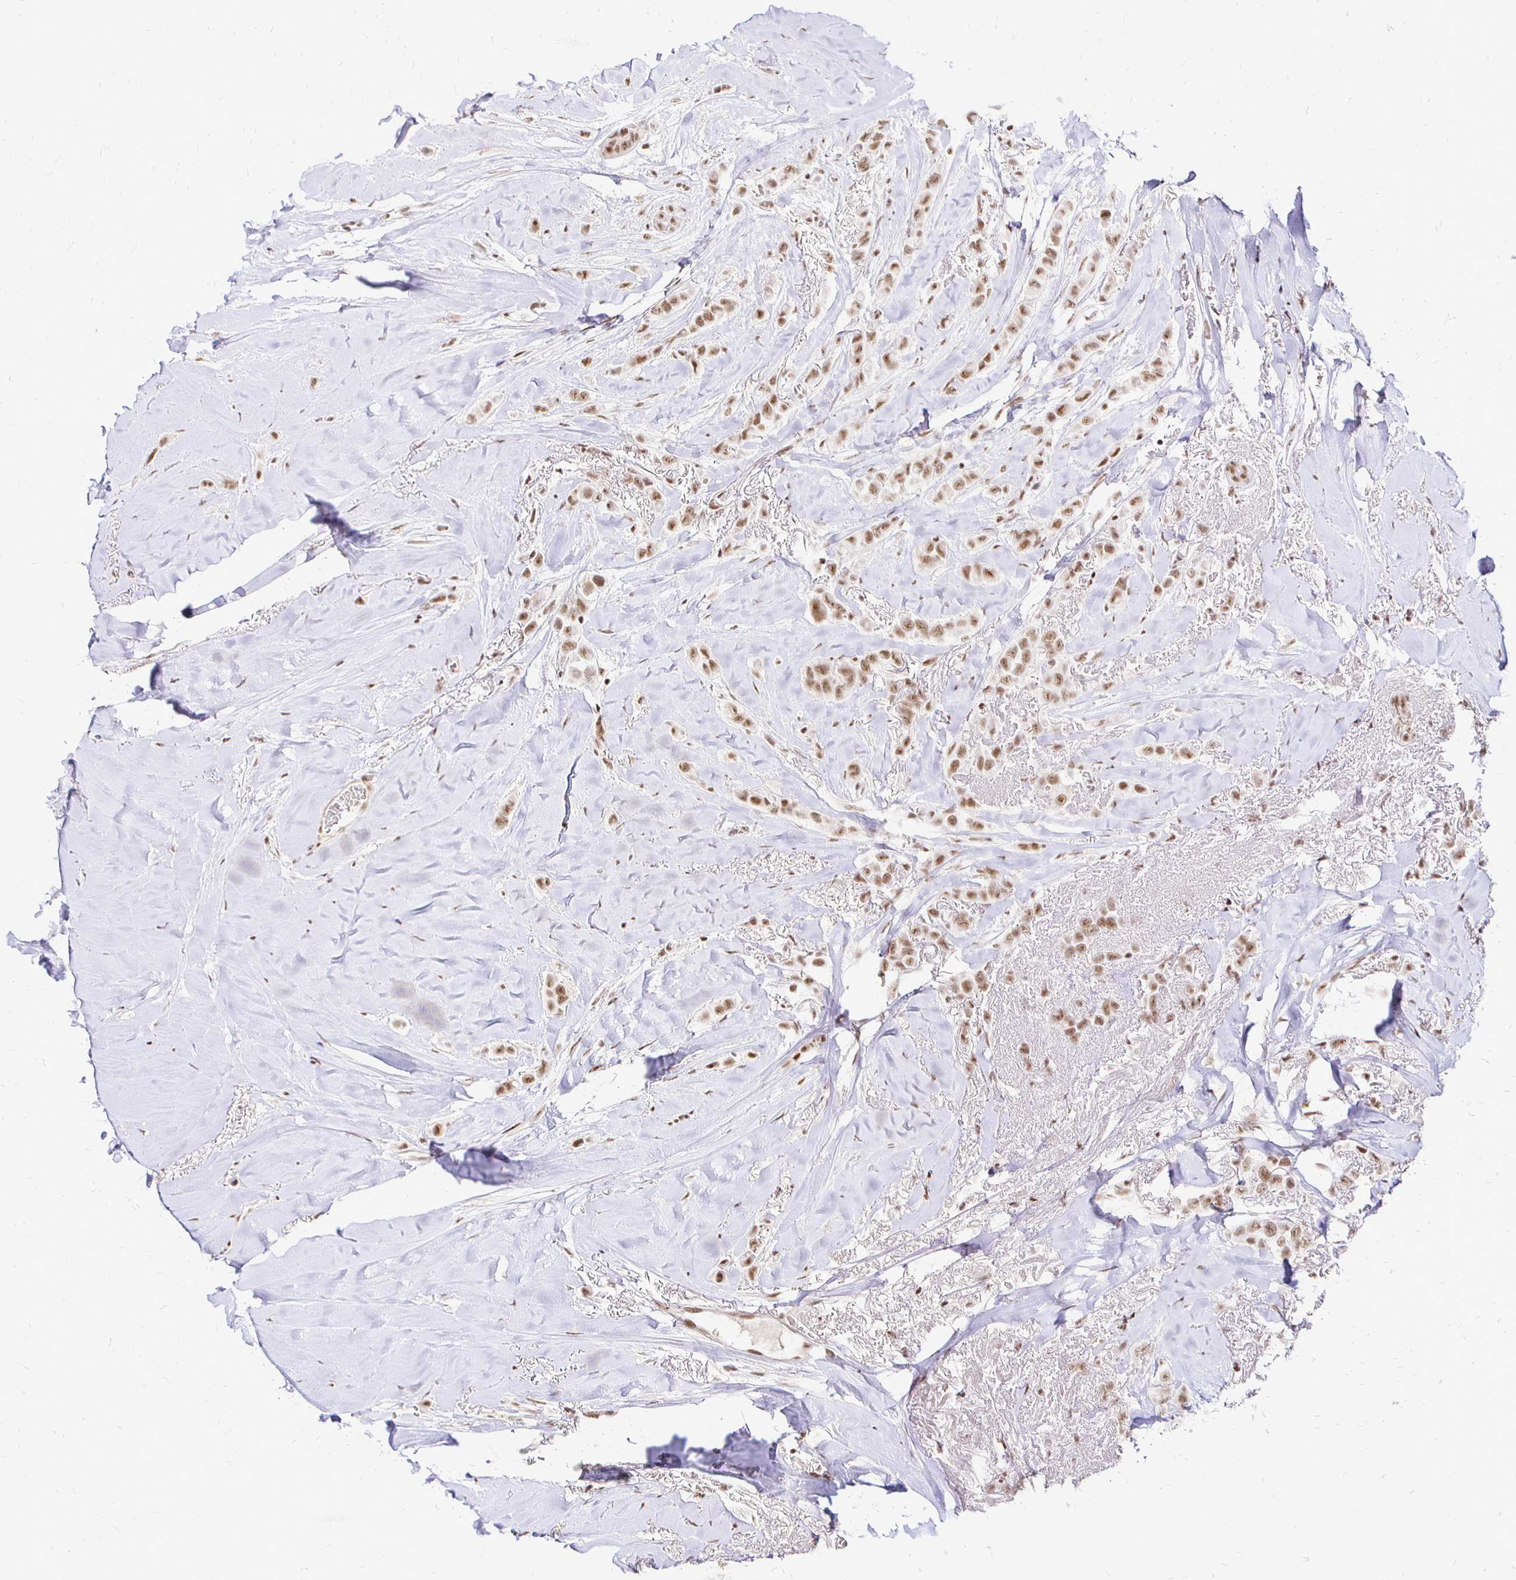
{"staining": {"intensity": "moderate", "quantity": ">75%", "location": "nuclear"}, "tissue": "breast cancer", "cell_type": "Tumor cells", "image_type": "cancer", "snomed": [{"axis": "morphology", "description": "Lobular carcinoma"}, {"axis": "topography", "description": "Breast"}], "caption": "This image reveals IHC staining of breast cancer, with medium moderate nuclear positivity in about >75% of tumor cells.", "gene": "SIN3A", "patient": {"sex": "female", "age": 66}}